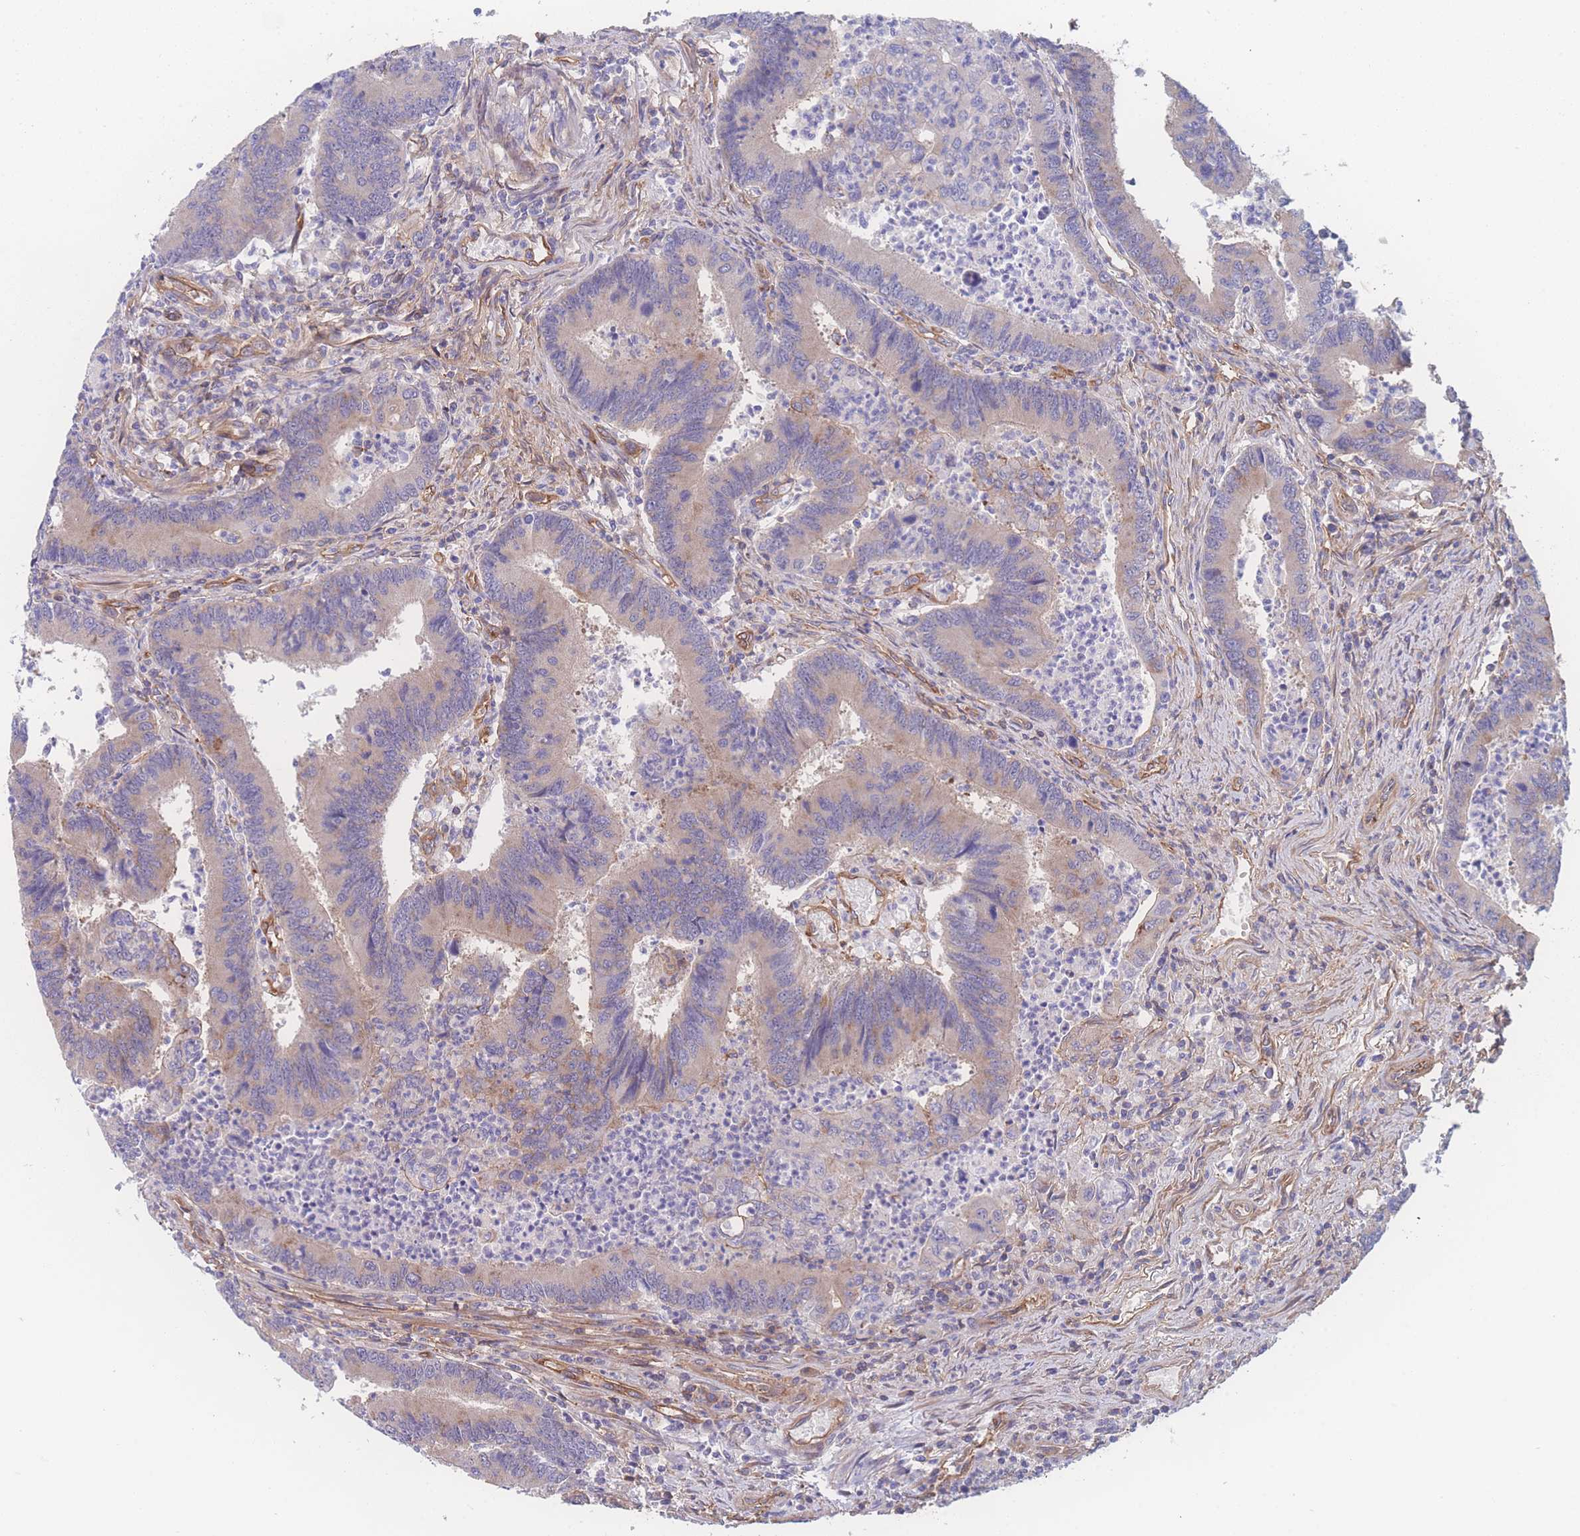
{"staining": {"intensity": "weak", "quantity": "25%-75%", "location": "cytoplasmic/membranous"}, "tissue": "colorectal cancer", "cell_type": "Tumor cells", "image_type": "cancer", "snomed": [{"axis": "morphology", "description": "Adenocarcinoma, NOS"}, {"axis": "topography", "description": "Colon"}], "caption": "This histopathology image displays IHC staining of human colorectal cancer (adenocarcinoma), with low weak cytoplasmic/membranous positivity in approximately 25%-75% of tumor cells.", "gene": "CFAP97", "patient": {"sex": "female", "age": 67}}